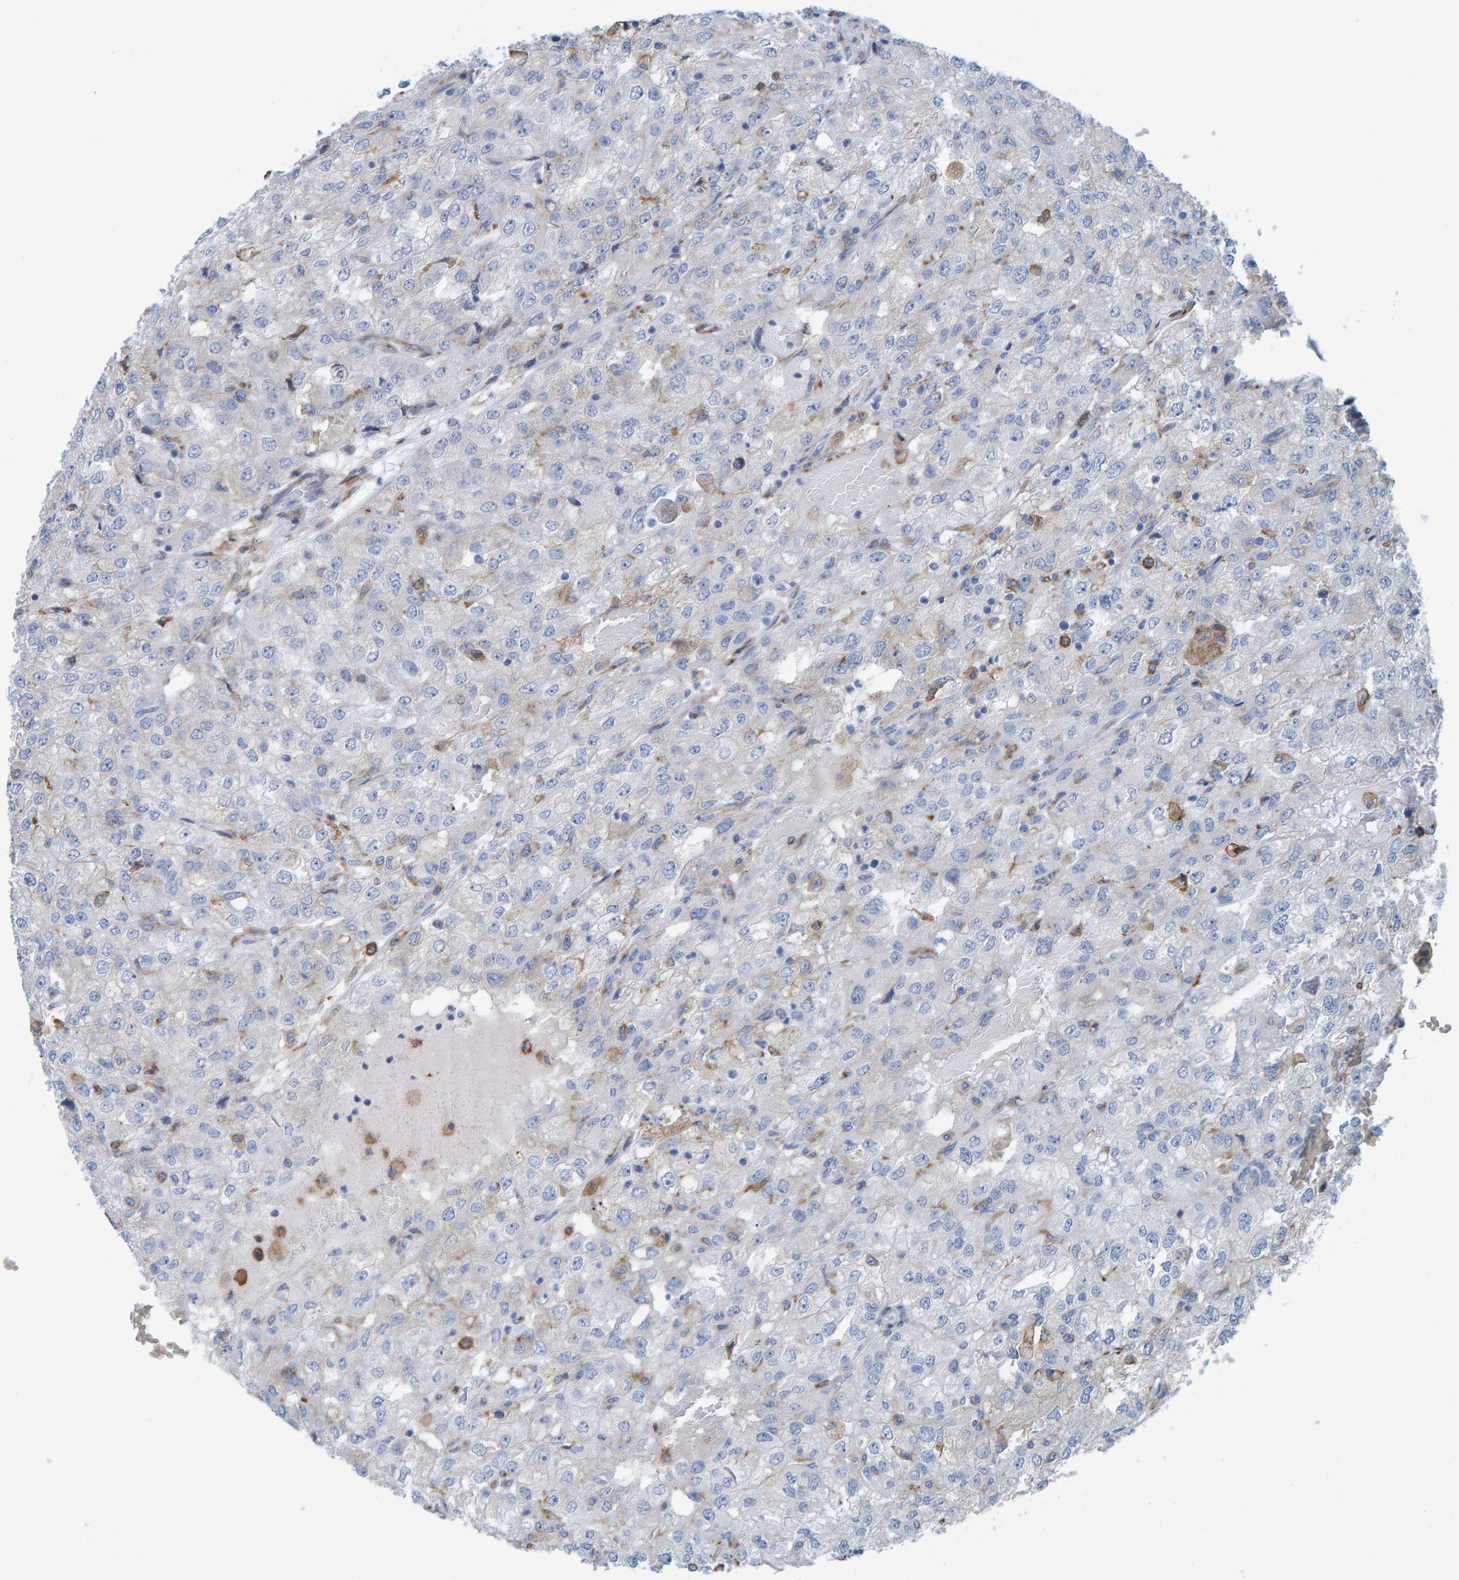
{"staining": {"intensity": "negative", "quantity": "none", "location": "none"}, "tissue": "renal cancer", "cell_type": "Tumor cells", "image_type": "cancer", "snomed": [{"axis": "morphology", "description": "Adenocarcinoma, NOS"}, {"axis": "topography", "description": "Kidney"}], "caption": "Immunohistochemistry (IHC) photomicrograph of neoplastic tissue: human renal cancer stained with DAB (3,3'-diaminobenzidine) displays no significant protein positivity in tumor cells.", "gene": "LRP1", "patient": {"sex": "female", "age": 54}}